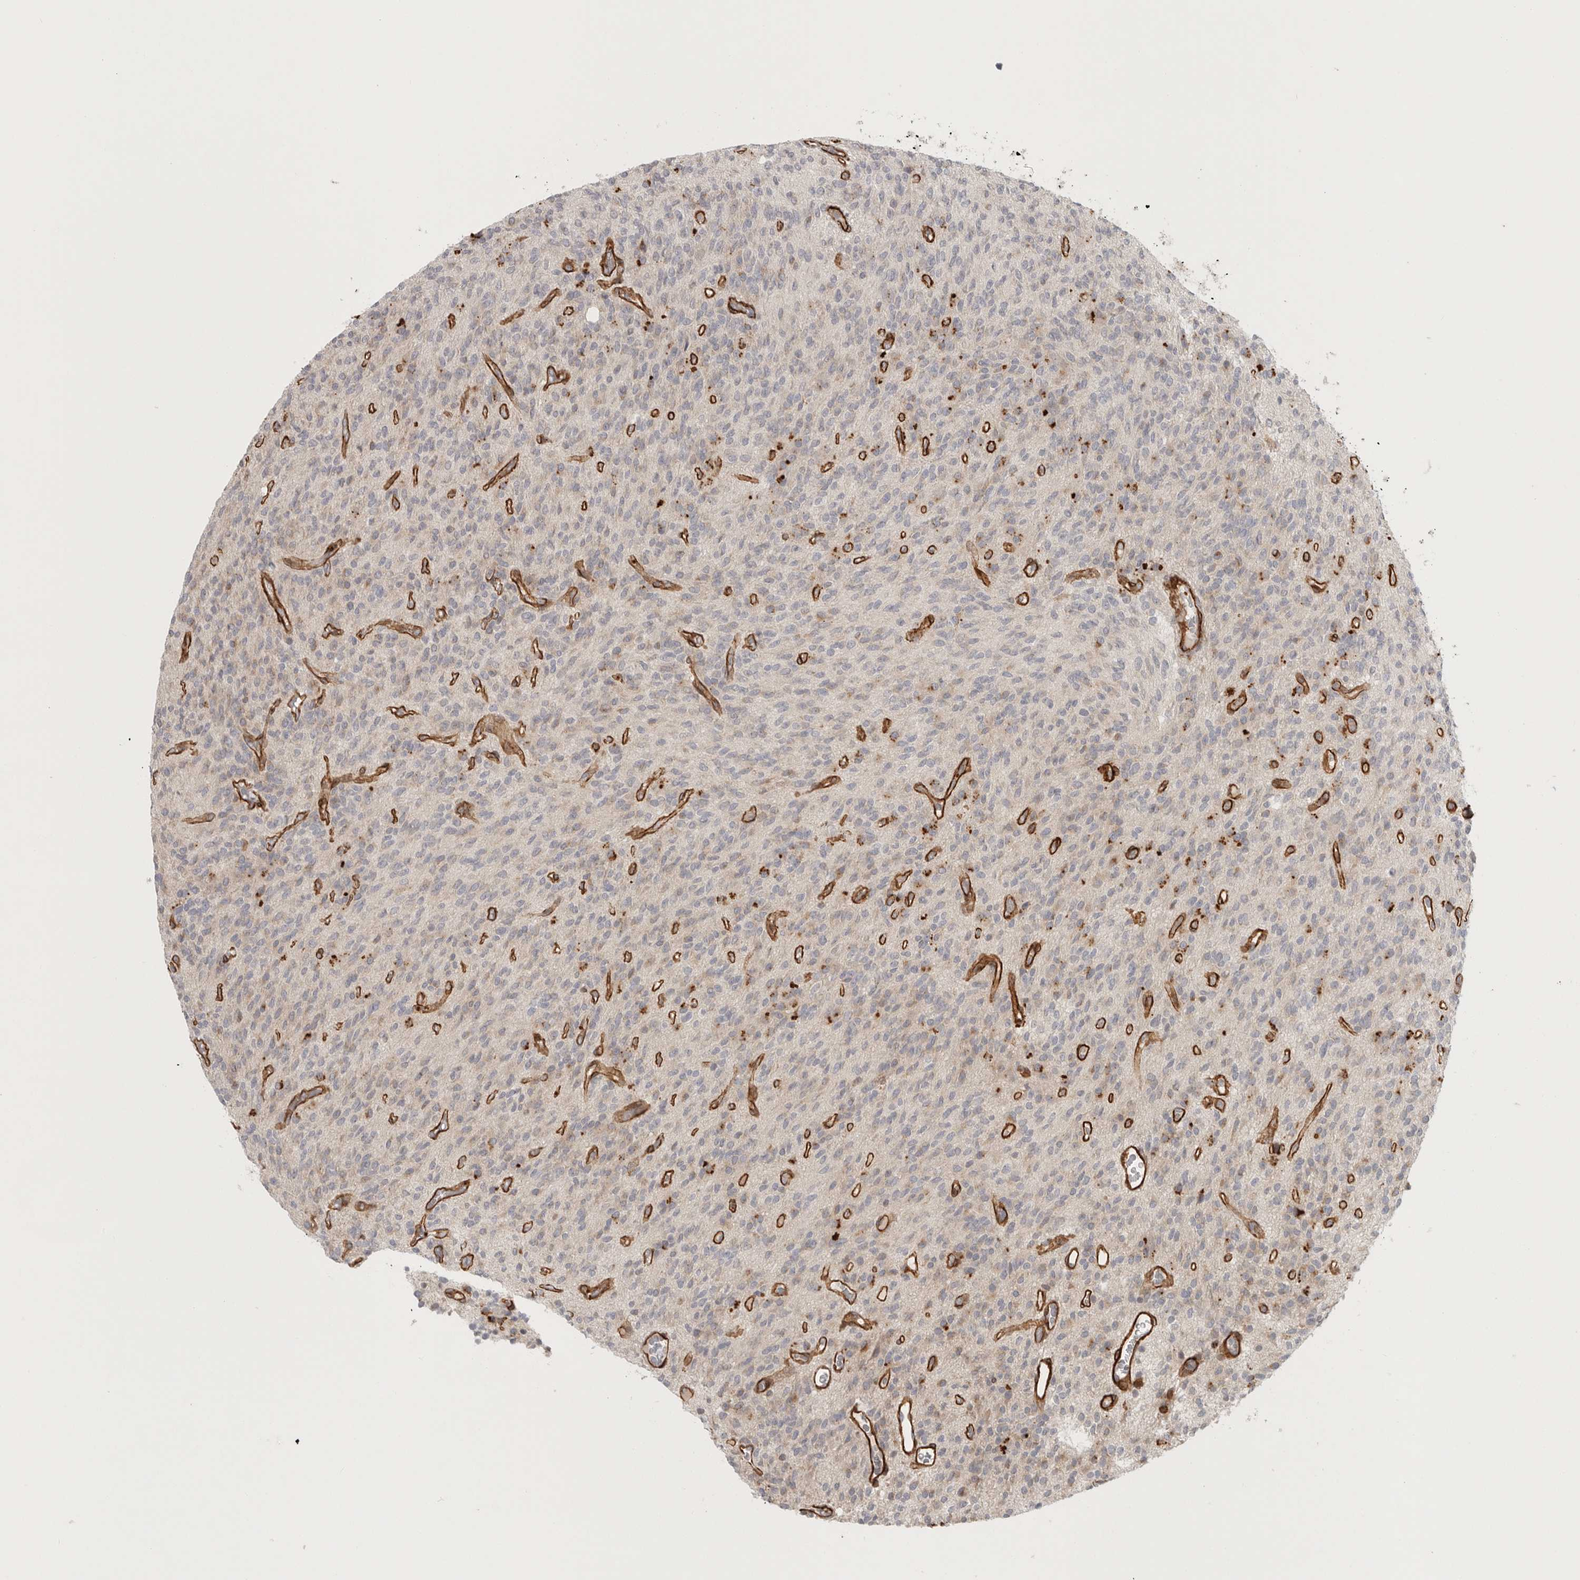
{"staining": {"intensity": "negative", "quantity": "none", "location": "none"}, "tissue": "glioma", "cell_type": "Tumor cells", "image_type": "cancer", "snomed": [{"axis": "morphology", "description": "Glioma, malignant, High grade"}, {"axis": "topography", "description": "Brain"}], "caption": "Immunohistochemical staining of glioma displays no significant positivity in tumor cells.", "gene": "LONRF1", "patient": {"sex": "male", "age": 34}}